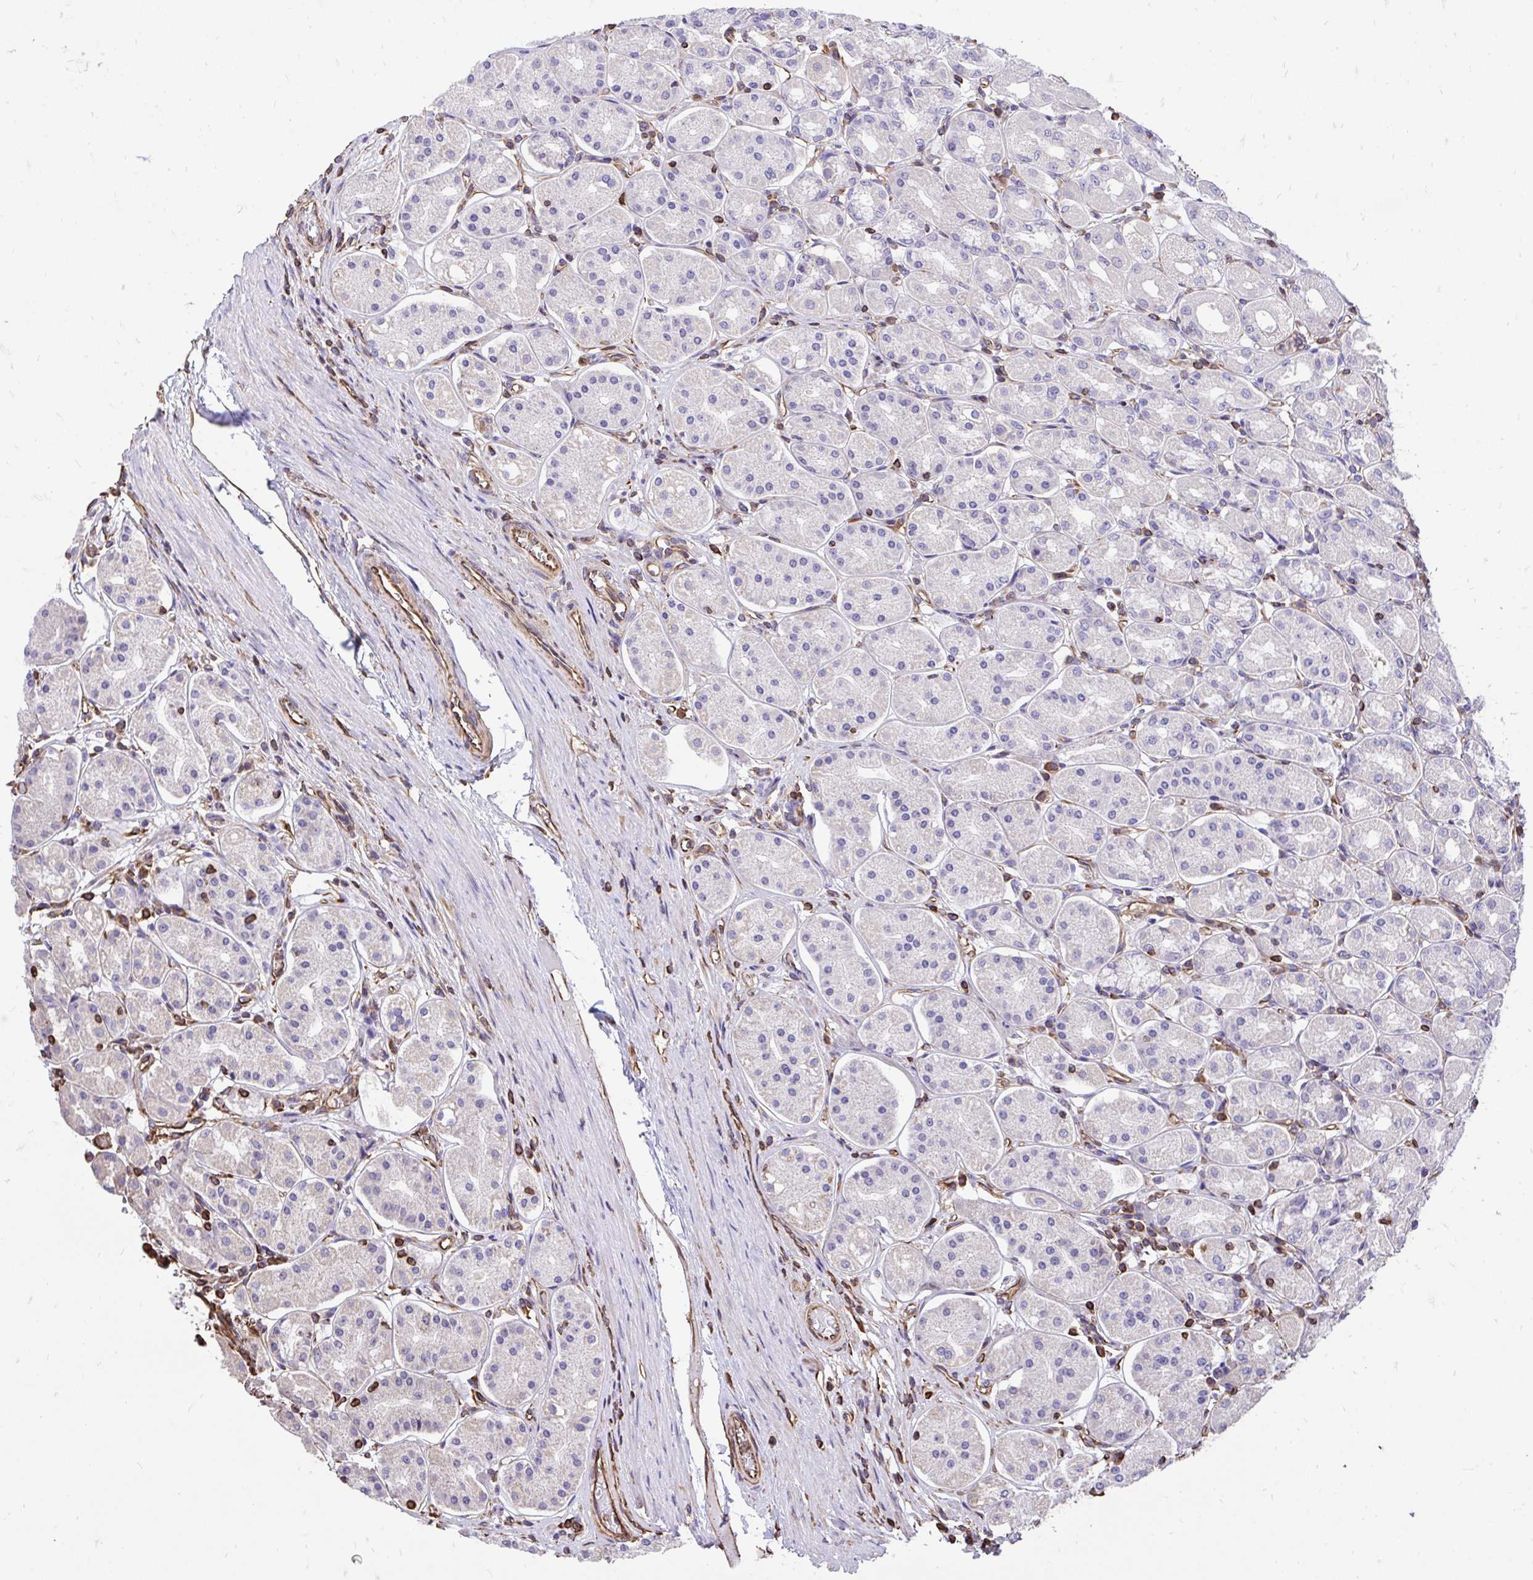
{"staining": {"intensity": "negative", "quantity": "none", "location": "none"}, "tissue": "stomach", "cell_type": "Glandular cells", "image_type": "normal", "snomed": [{"axis": "morphology", "description": "Normal tissue, NOS"}, {"axis": "topography", "description": "Stomach"}, {"axis": "topography", "description": "Stomach, lower"}], "caption": "This is an immunohistochemistry (IHC) histopathology image of benign stomach. There is no expression in glandular cells.", "gene": "RNF103", "patient": {"sex": "female", "age": 56}}